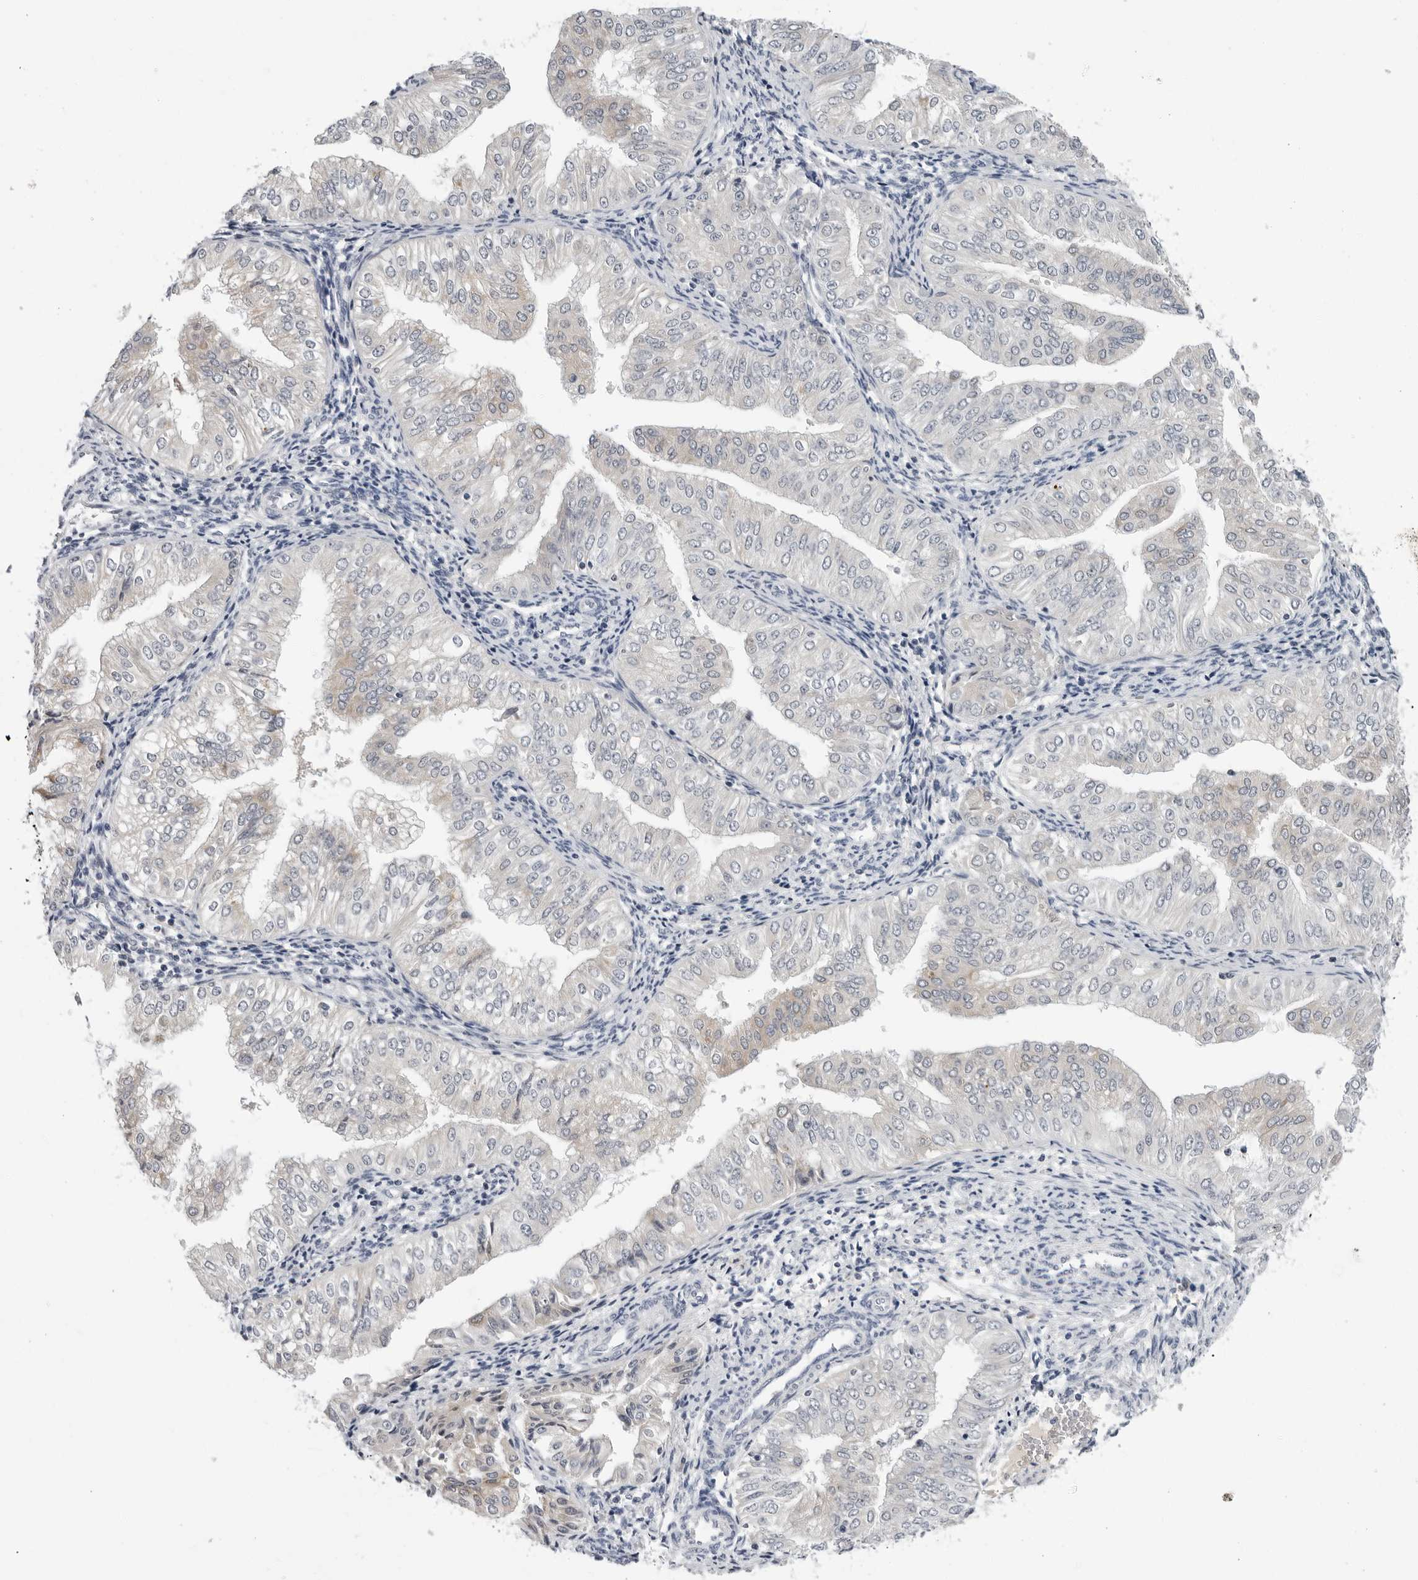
{"staining": {"intensity": "negative", "quantity": "none", "location": "none"}, "tissue": "endometrial cancer", "cell_type": "Tumor cells", "image_type": "cancer", "snomed": [{"axis": "morphology", "description": "Normal tissue, NOS"}, {"axis": "morphology", "description": "Adenocarcinoma, NOS"}, {"axis": "topography", "description": "Endometrium"}], "caption": "High power microscopy image of an immunohistochemistry (IHC) image of endometrial cancer, revealing no significant positivity in tumor cells.", "gene": "ZNF502", "patient": {"sex": "female", "age": 53}}